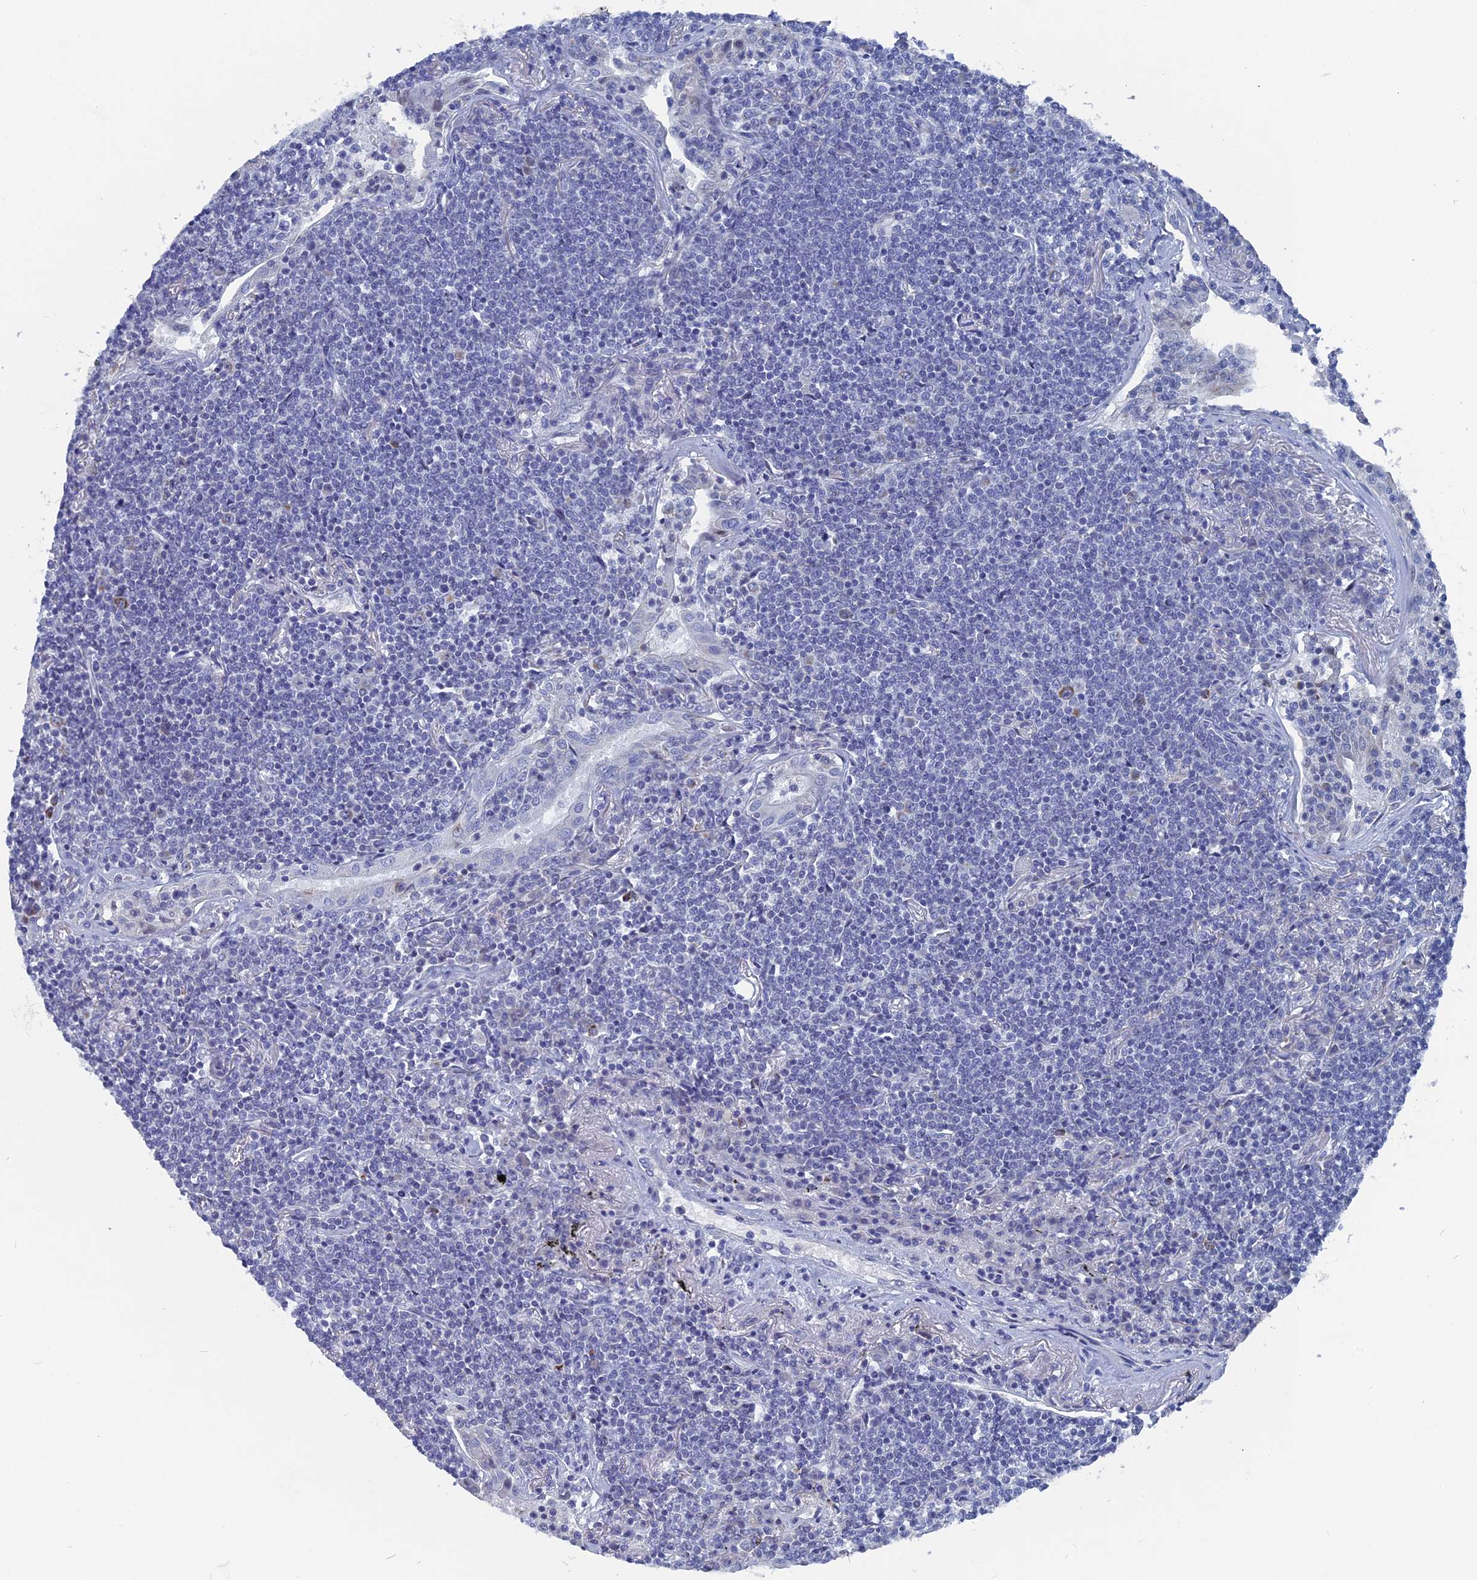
{"staining": {"intensity": "negative", "quantity": "none", "location": "none"}, "tissue": "lymphoma", "cell_type": "Tumor cells", "image_type": "cancer", "snomed": [{"axis": "morphology", "description": "Malignant lymphoma, non-Hodgkin's type, Low grade"}, {"axis": "topography", "description": "Lung"}], "caption": "The immunohistochemistry photomicrograph has no significant expression in tumor cells of low-grade malignant lymphoma, non-Hodgkin's type tissue.", "gene": "HIGD1A", "patient": {"sex": "female", "age": 71}}